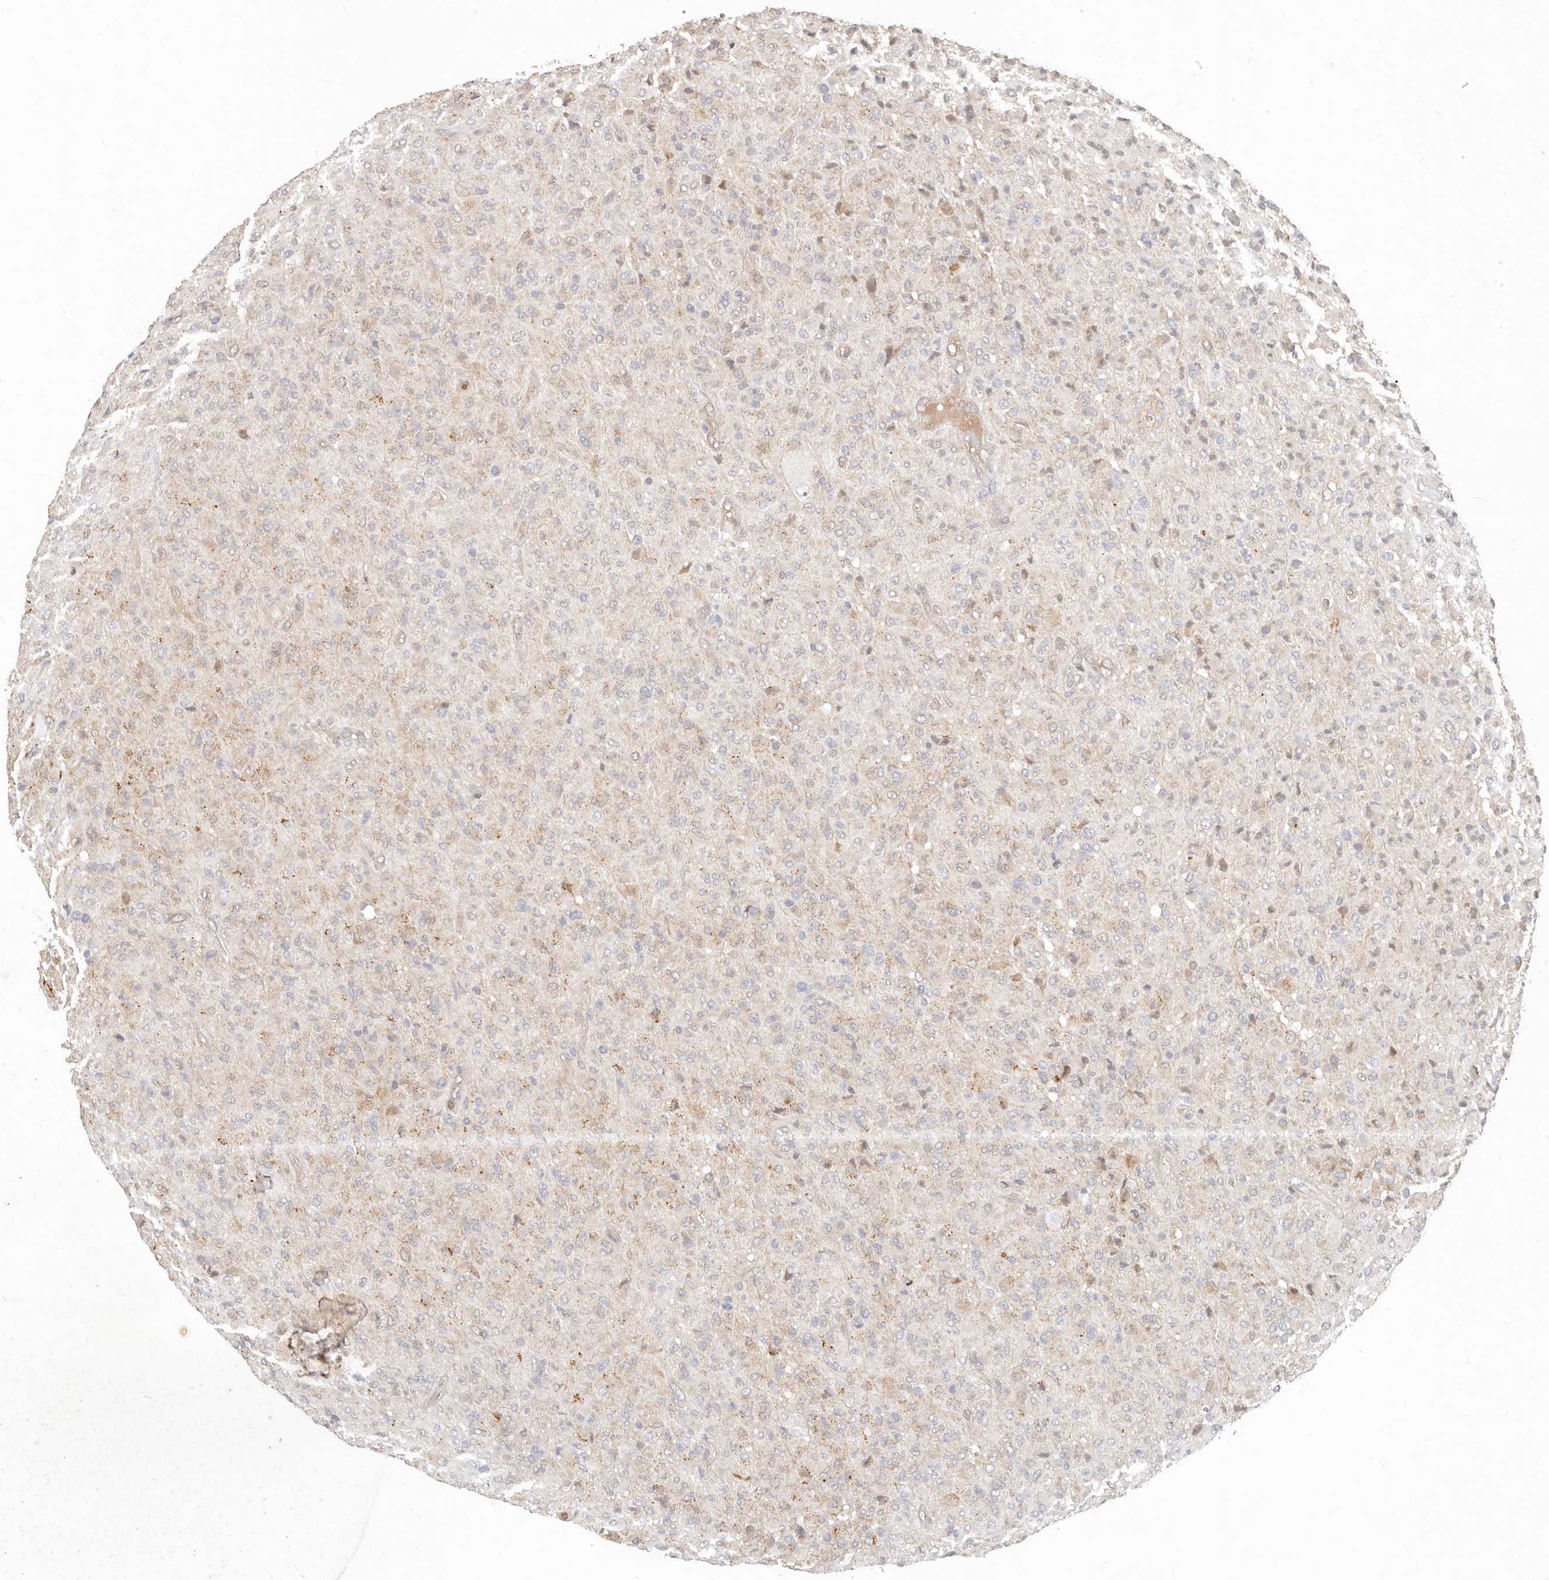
{"staining": {"intensity": "weak", "quantity": "<25%", "location": "cytoplasmic/membranous"}, "tissue": "glioma", "cell_type": "Tumor cells", "image_type": "cancer", "snomed": [{"axis": "morphology", "description": "Glioma, malignant, High grade"}, {"axis": "topography", "description": "Brain"}], "caption": "A histopathology image of human high-grade glioma (malignant) is negative for staining in tumor cells.", "gene": "USP49", "patient": {"sex": "female", "age": 57}}